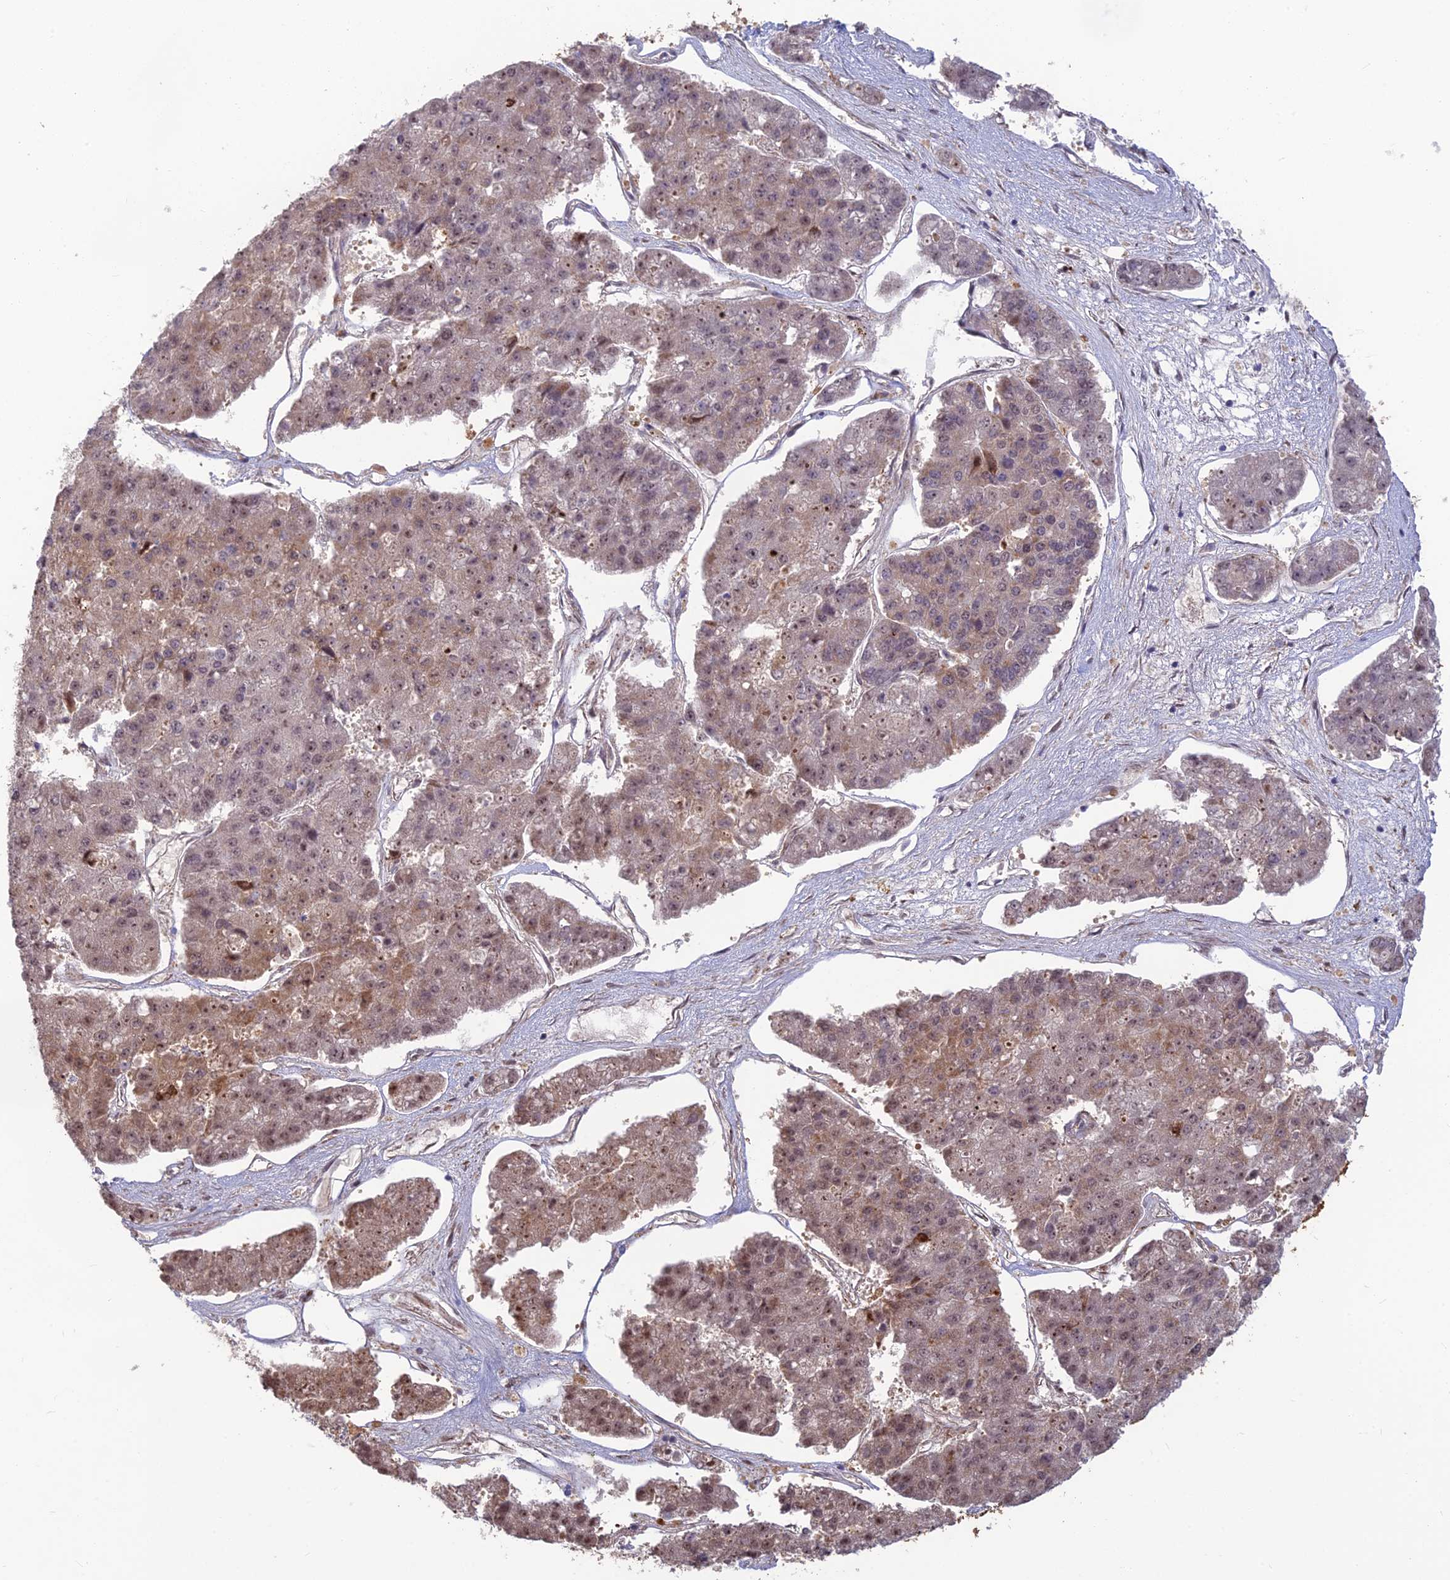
{"staining": {"intensity": "weak", "quantity": "25%-75%", "location": "cytoplasmic/membranous,nuclear"}, "tissue": "pancreatic cancer", "cell_type": "Tumor cells", "image_type": "cancer", "snomed": [{"axis": "morphology", "description": "Adenocarcinoma, NOS"}, {"axis": "topography", "description": "Pancreas"}], "caption": "Tumor cells demonstrate low levels of weak cytoplasmic/membranous and nuclear staining in about 25%-75% of cells in human pancreatic adenocarcinoma.", "gene": "UFSP2", "patient": {"sex": "male", "age": 50}}